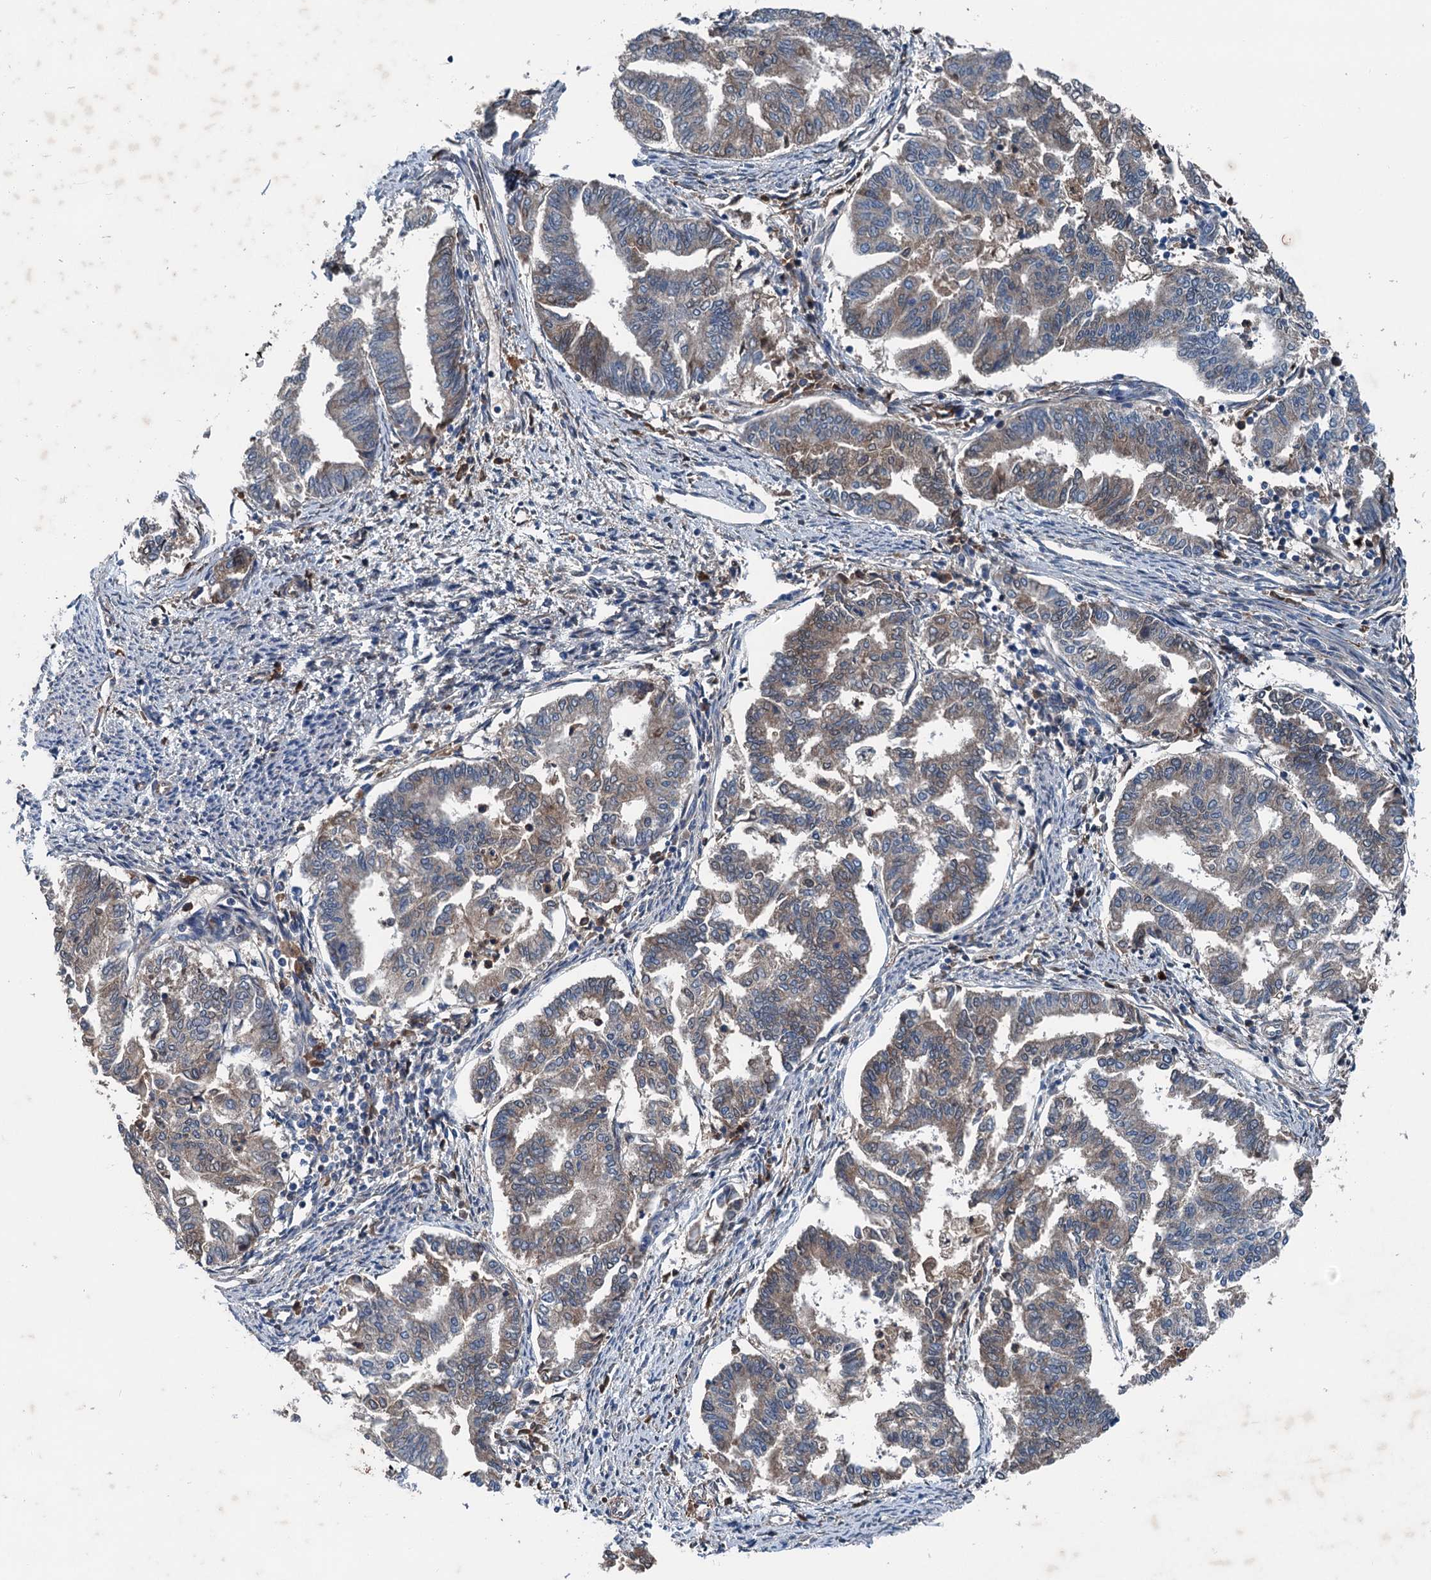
{"staining": {"intensity": "weak", "quantity": "25%-75%", "location": "cytoplasmic/membranous"}, "tissue": "endometrial cancer", "cell_type": "Tumor cells", "image_type": "cancer", "snomed": [{"axis": "morphology", "description": "Adenocarcinoma, NOS"}, {"axis": "topography", "description": "Endometrium"}], "caption": "Endometrial cancer (adenocarcinoma) stained with DAB (3,3'-diaminobenzidine) immunohistochemistry exhibits low levels of weak cytoplasmic/membranous expression in about 25%-75% of tumor cells.", "gene": "PDSS1", "patient": {"sex": "female", "age": 79}}